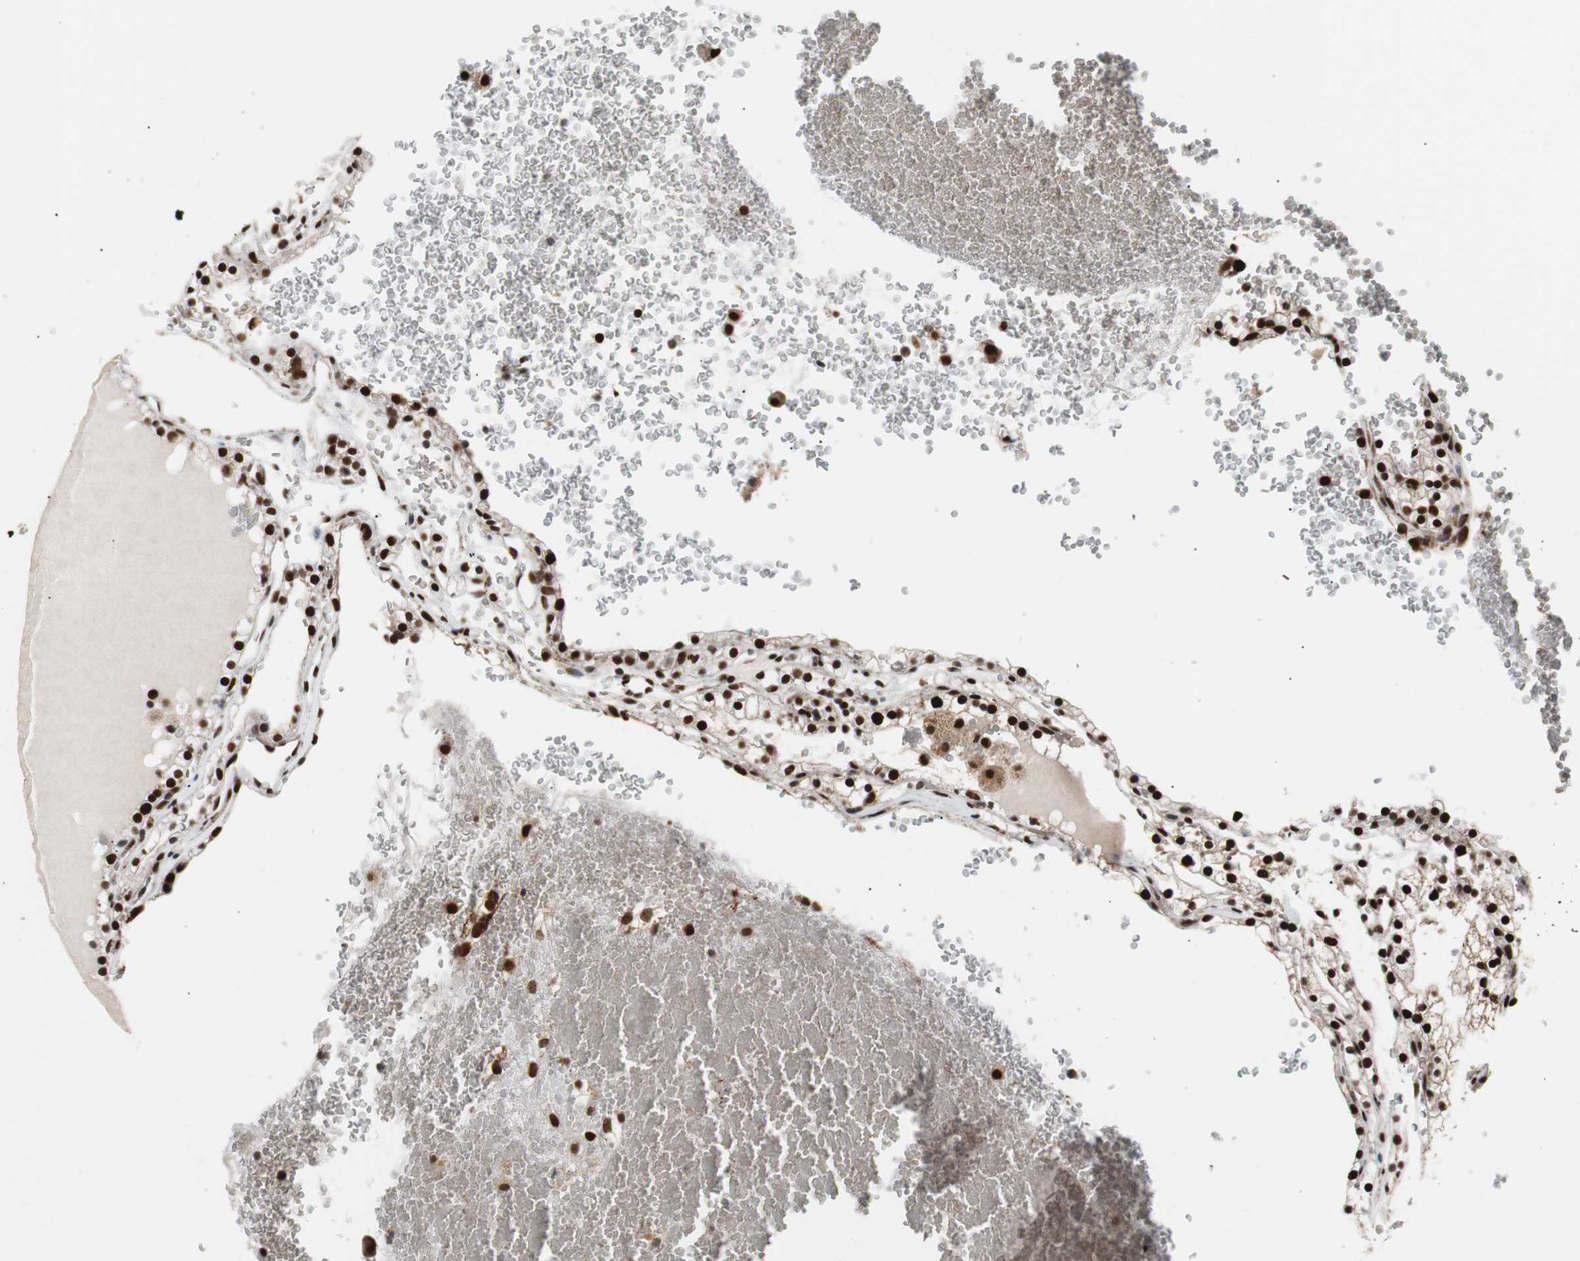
{"staining": {"intensity": "strong", "quantity": ">75%", "location": "nuclear"}, "tissue": "renal cancer", "cell_type": "Tumor cells", "image_type": "cancer", "snomed": [{"axis": "morphology", "description": "Adenocarcinoma, NOS"}, {"axis": "topography", "description": "Kidney"}], "caption": "Immunohistochemistry (IHC) of human renal cancer shows high levels of strong nuclear positivity in about >75% of tumor cells. Immunohistochemistry stains the protein in brown and the nuclei are stained blue.", "gene": "NBL1", "patient": {"sex": "female", "age": 41}}